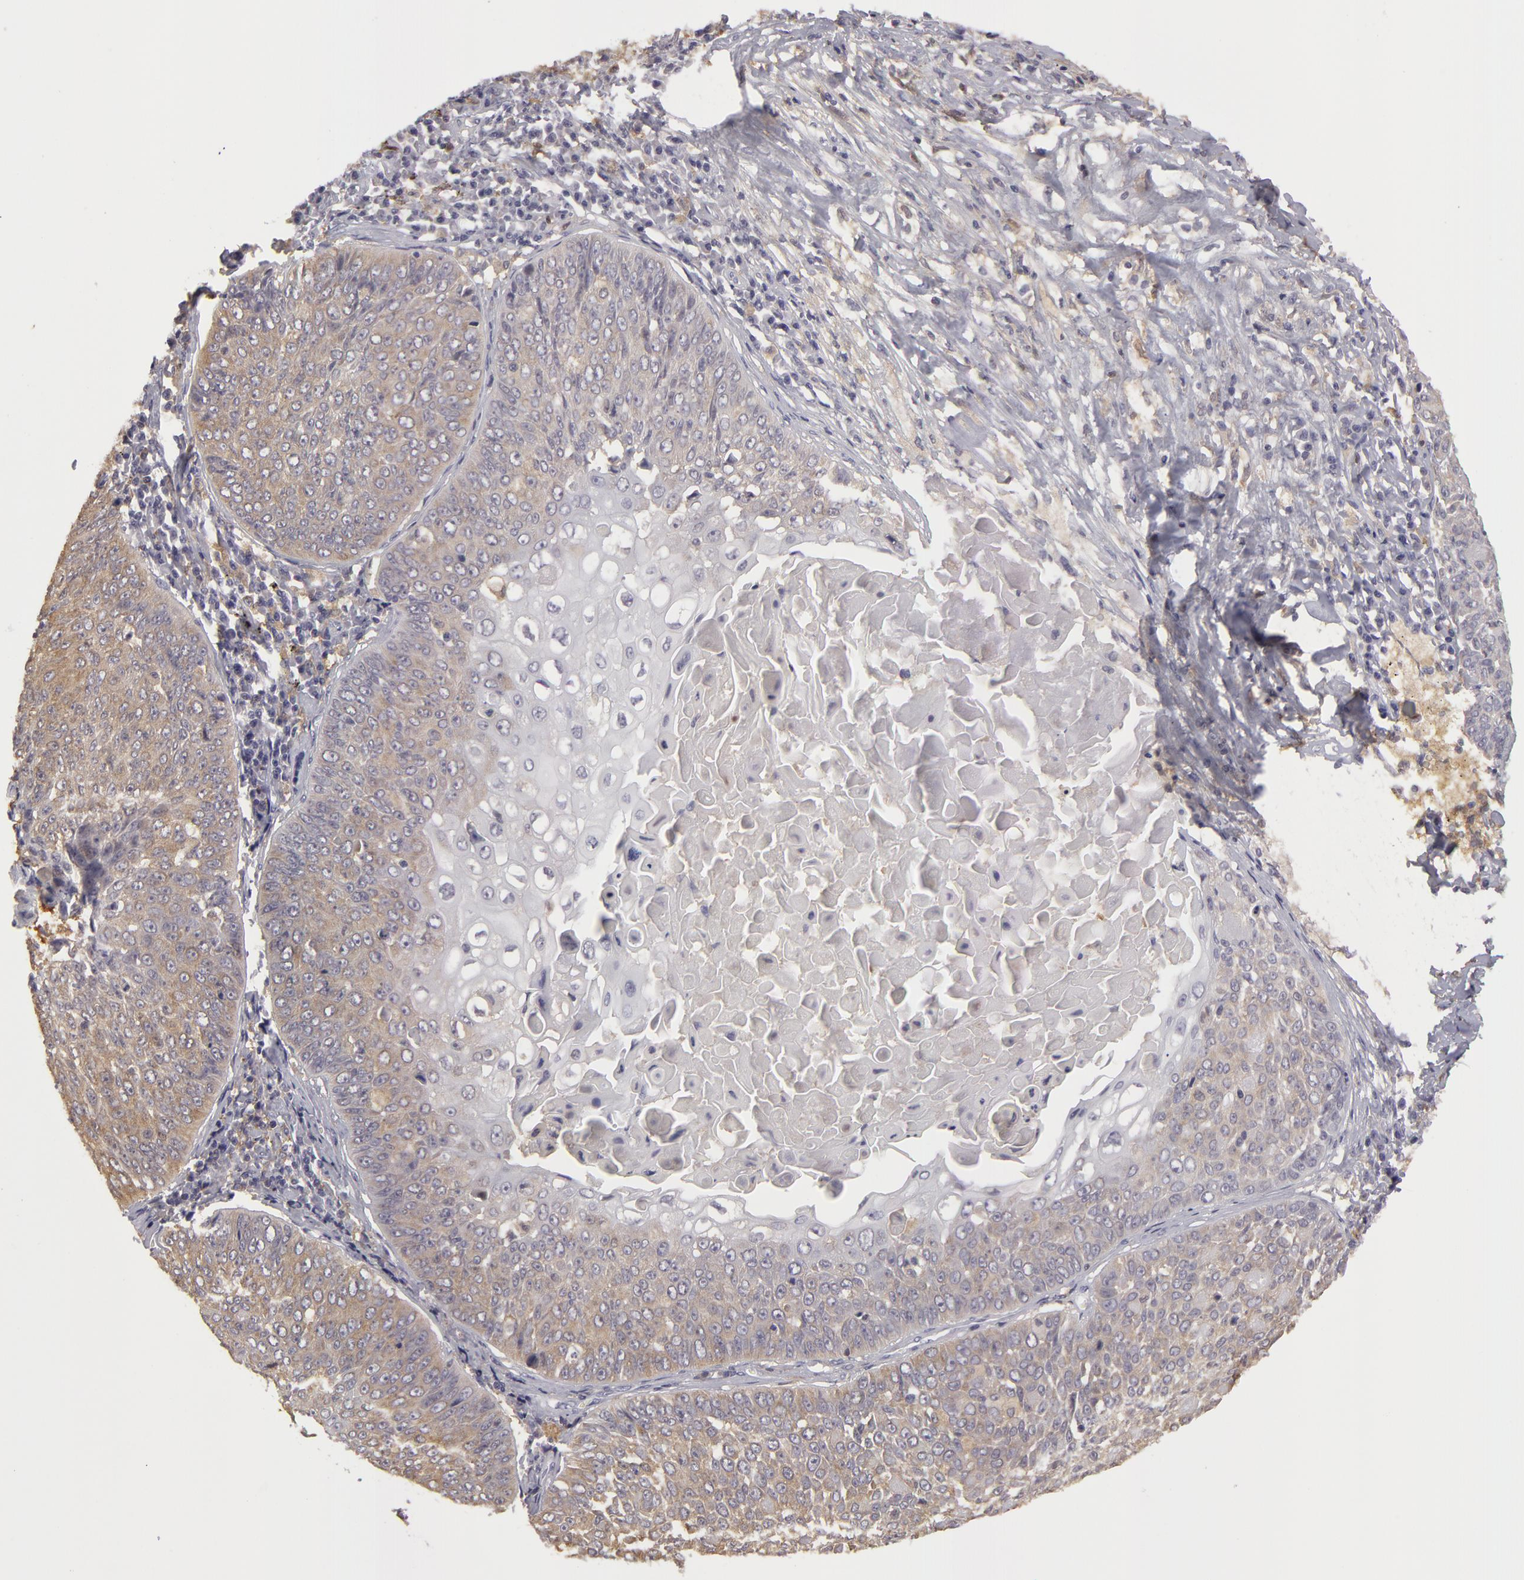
{"staining": {"intensity": "negative", "quantity": "none", "location": "none"}, "tissue": "lung cancer", "cell_type": "Tumor cells", "image_type": "cancer", "snomed": [{"axis": "morphology", "description": "Adenocarcinoma, NOS"}, {"axis": "topography", "description": "Lung"}], "caption": "DAB immunohistochemical staining of human lung cancer demonstrates no significant staining in tumor cells.", "gene": "GNPDA1", "patient": {"sex": "male", "age": 60}}